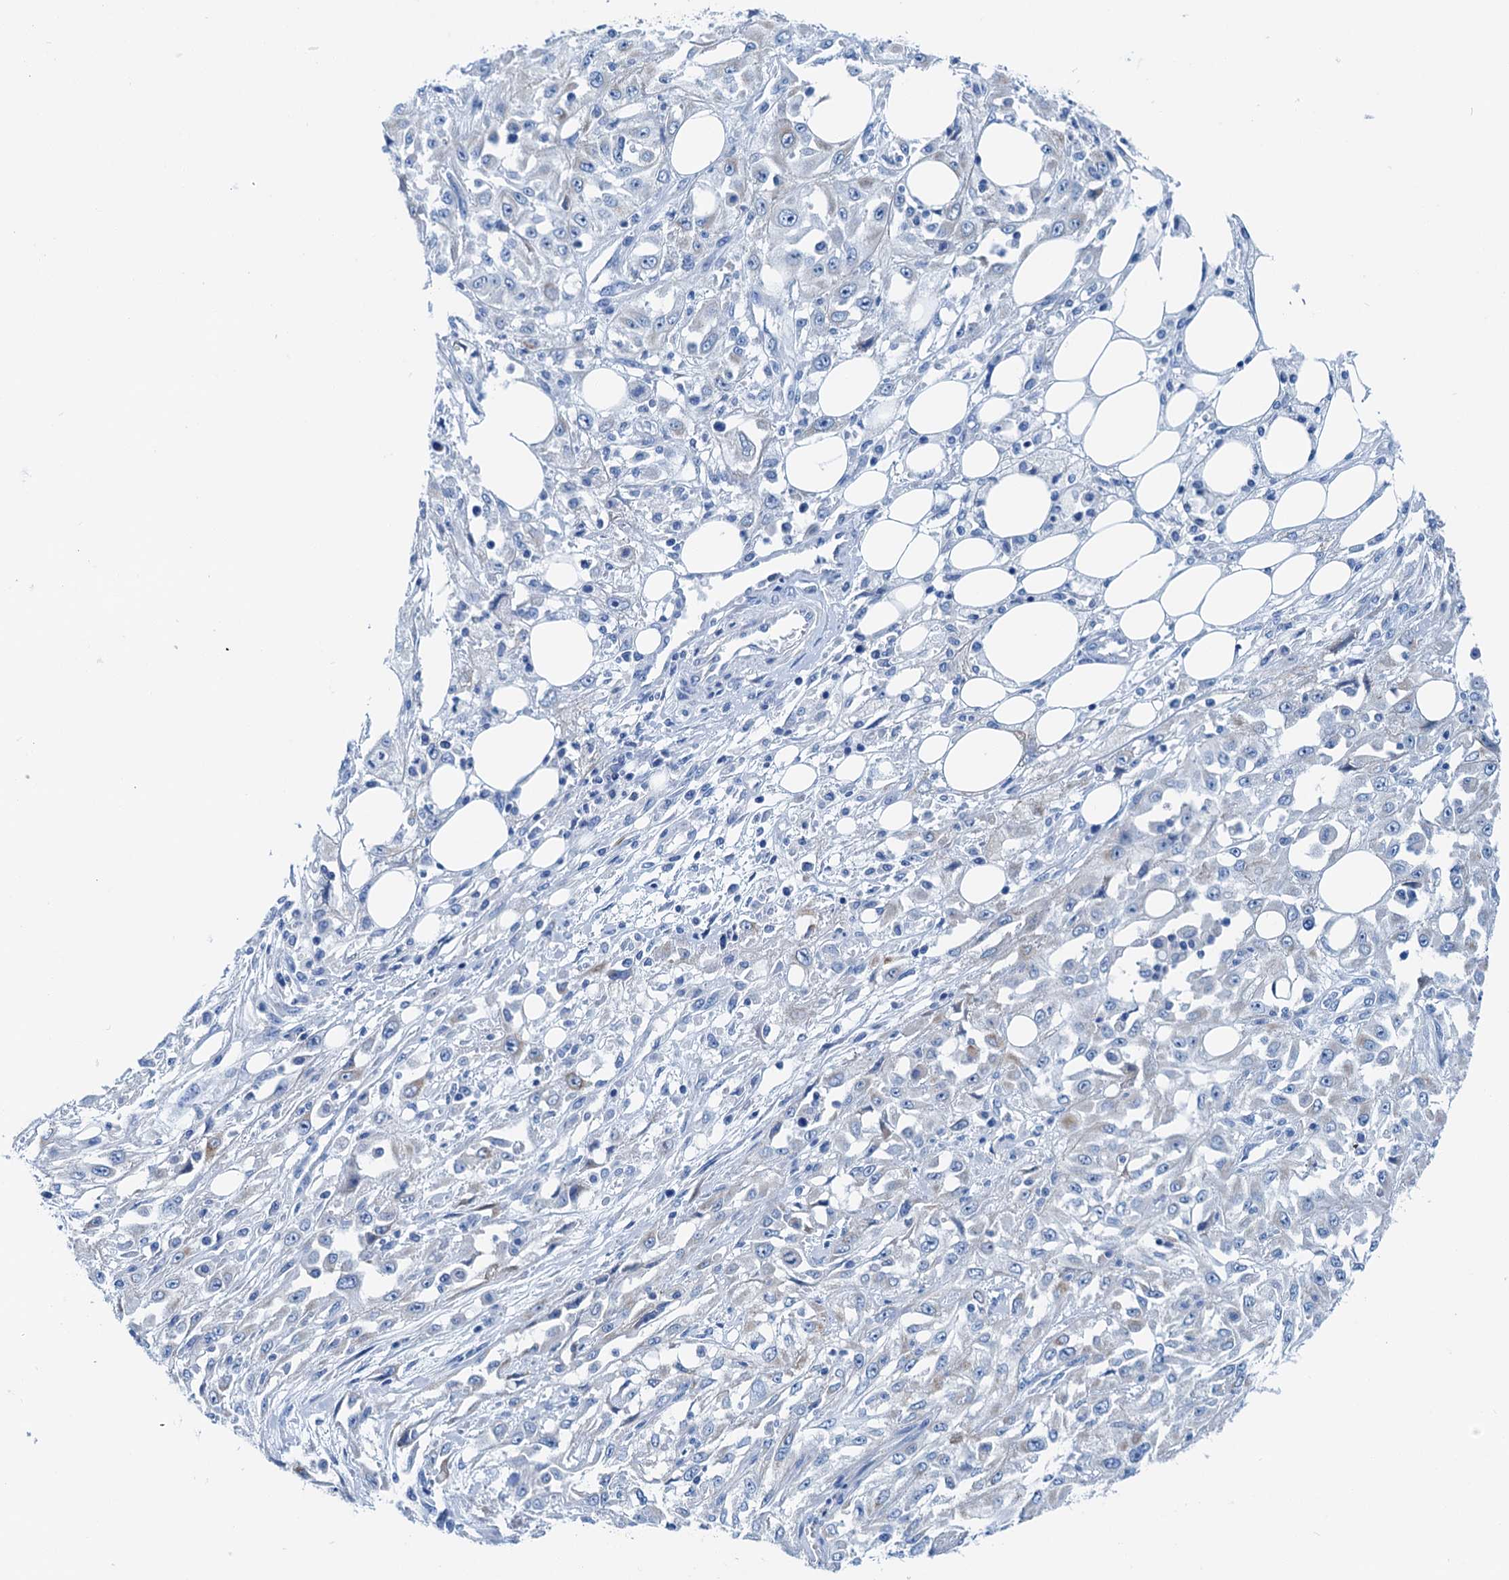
{"staining": {"intensity": "negative", "quantity": "none", "location": "none"}, "tissue": "skin cancer", "cell_type": "Tumor cells", "image_type": "cancer", "snomed": [{"axis": "morphology", "description": "Squamous cell carcinoma, NOS"}, {"axis": "morphology", "description": "Squamous cell carcinoma, metastatic, NOS"}, {"axis": "topography", "description": "Skin"}, {"axis": "topography", "description": "Lymph node"}], "caption": "DAB (3,3'-diaminobenzidine) immunohistochemical staining of human skin cancer (squamous cell carcinoma) displays no significant staining in tumor cells. Brightfield microscopy of IHC stained with DAB (3,3'-diaminobenzidine) (brown) and hematoxylin (blue), captured at high magnification.", "gene": "KNDC1", "patient": {"sex": "male", "age": 75}}